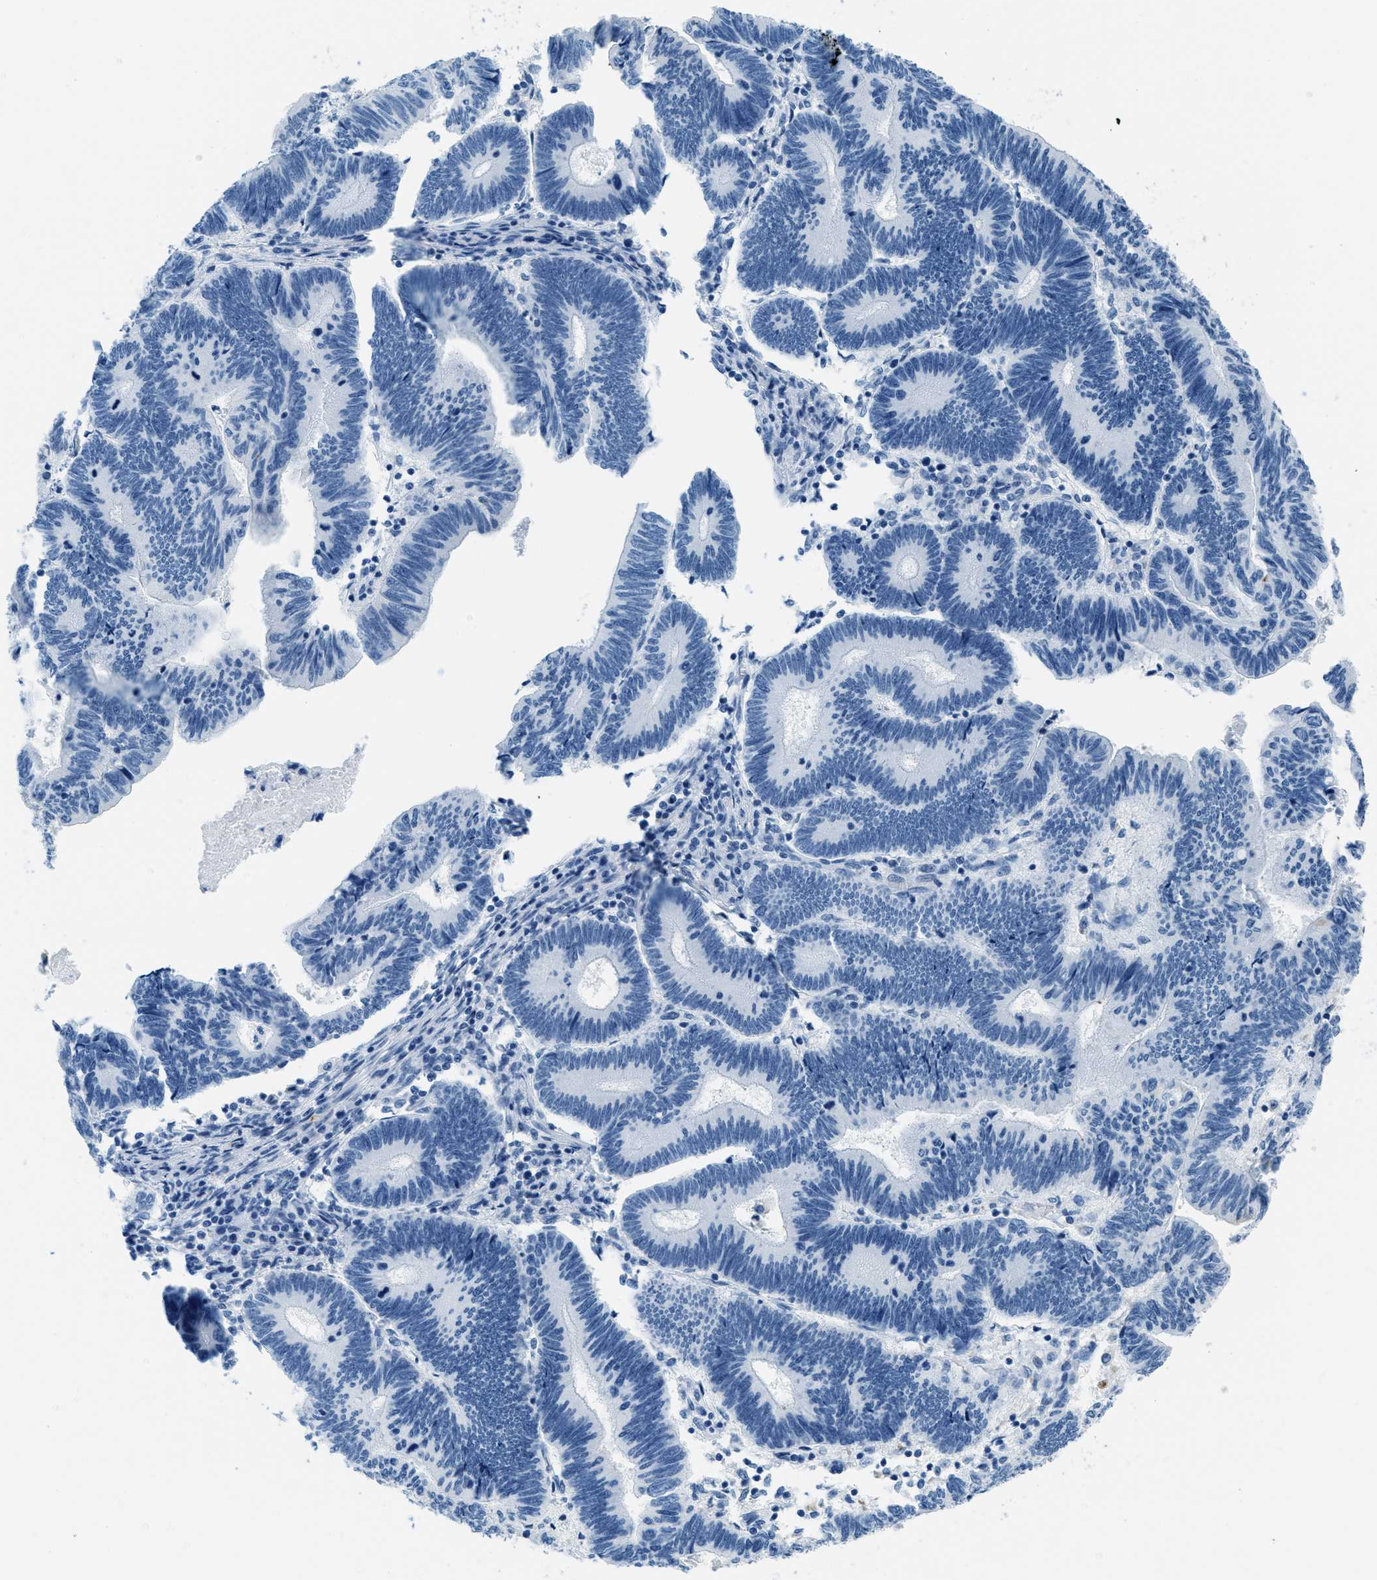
{"staining": {"intensity": "negative", "quantity": "none", "location": "none"}, "tissue": "pancreatic cancer", "cell_type": "Tumor cells", "image_type": "cancer", "snomed": [{"axis": "morphology", "description": "Adenocarcinoma, NOS"}, {"axis": "topography", "description": "Pancreas"}], "caption": "This is an immunohistochemistry photomicrograph of human pancreatic cancer. There is no expression in tumor cells.", "gene": "PLA2G2A", "patient": {"sex": "female", "age": 70}}